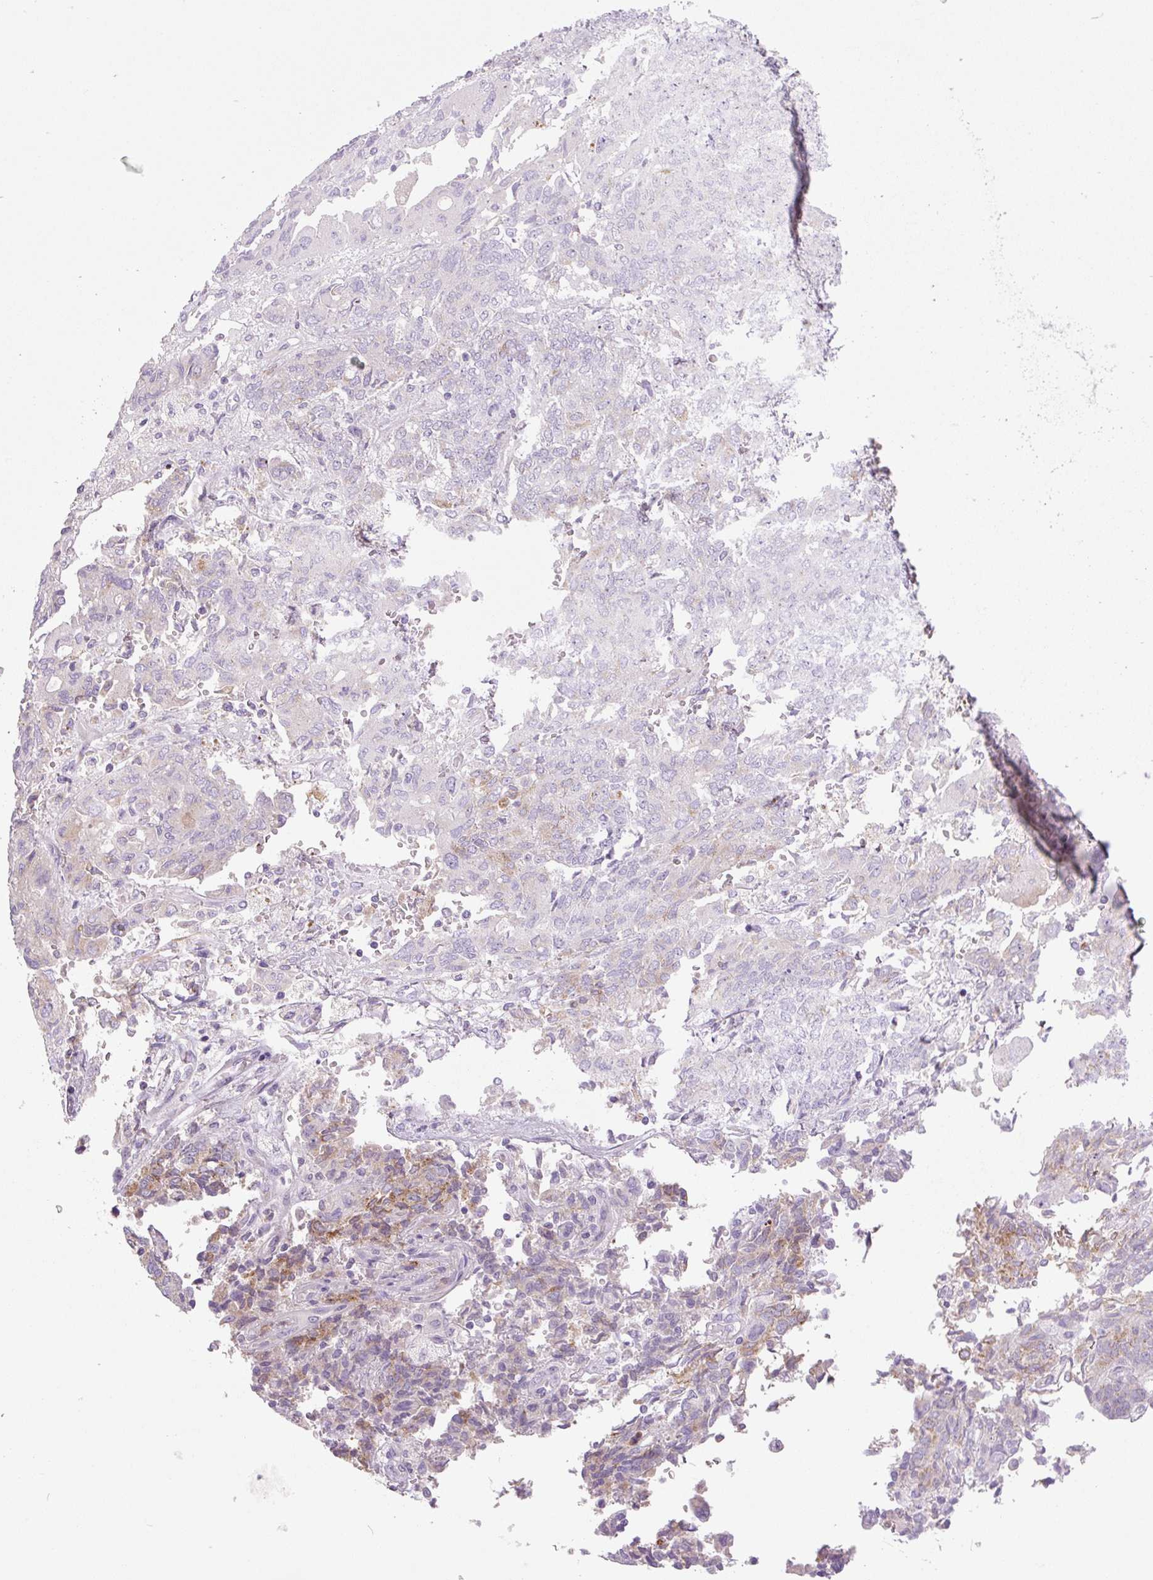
{"staining": {"intensity": "moderate", "quantity": "25%-75%", "location": "cytoplasmic/membranous"}, "tissue": "endometrial cancer", "cell_type": "Tumor cells", "image_type": "cancer", "snomed": [{"axis": "morphology", "description": "Adenocarcinoma, NOS"}, {"axis": "topography", "description": "Endometrium"}], "caption": "Tumor cells demonstrate medium levels of moderate cytoplasmic/membranous staining in about 25%-75% of cells in adenocarcinoma (endometrial). The staining is performed using DAB (3,3'-diaminobenzidine) brown chromogen to label protein expression. The nuclei are counter-stained blue using hematoxylin.", "gene": "MIA2", "patient": {"sex": "female", "age": 80}}